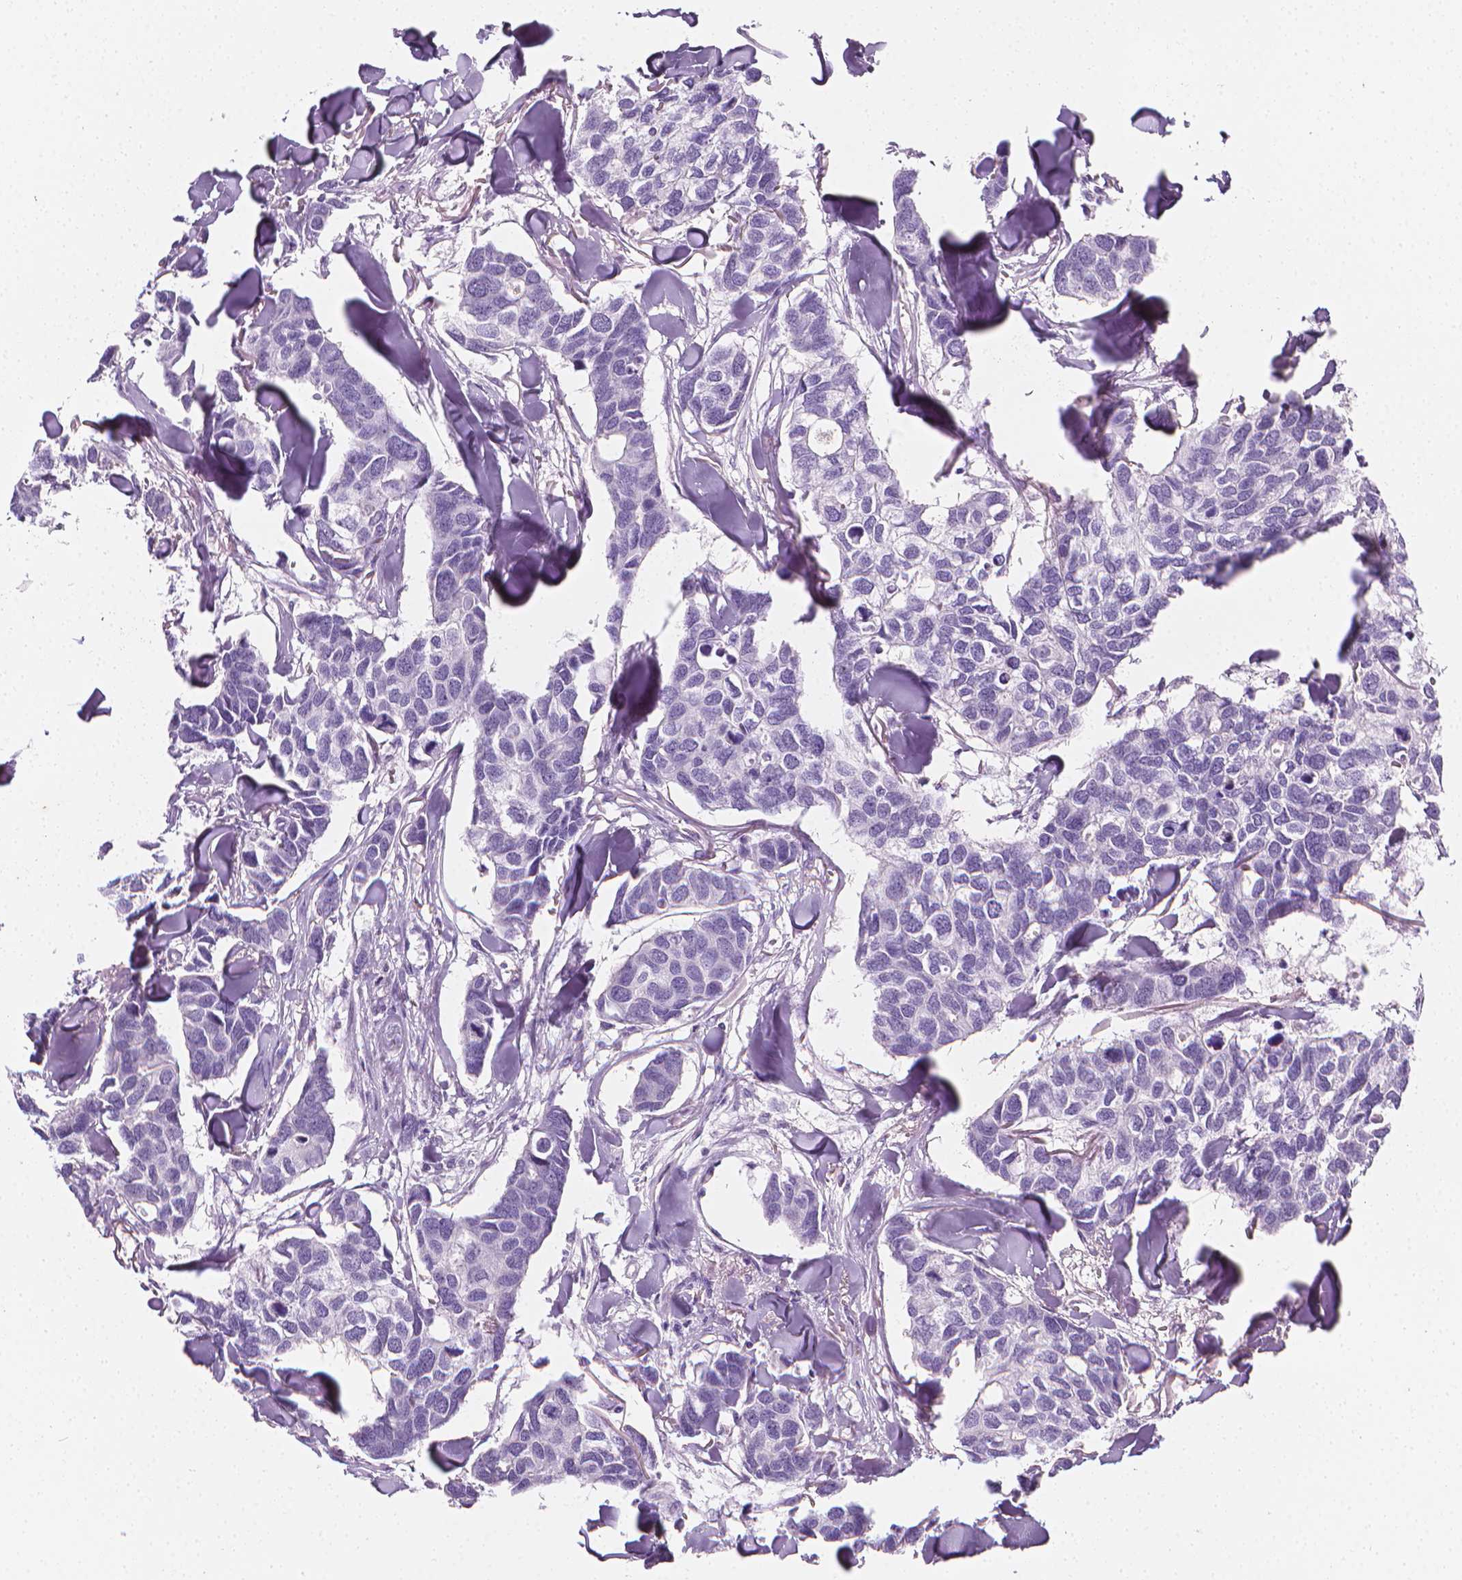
{"staining": {"intensity": "negative", "quantity": "none", "location": "none"}, "tissue": "breast cancer", "cell_type": "Tumor cells", "image_type": "cancer", "snomed": [{"axis": "morphology", "description": "Duct carcinoma"}, {"axis": "topography", "description": "Breast"}], "caption": "Tumor cells show no significant protein staining in breast cancer (infiltrating ductal carcinoma). (DAB (3,3'-diaminobenzidine) immunohistochemistry visualized using brightfield microscopy, high magnification).", "gene": "DCAF8L1", "patient": {"sex": "female", "age": 83}}